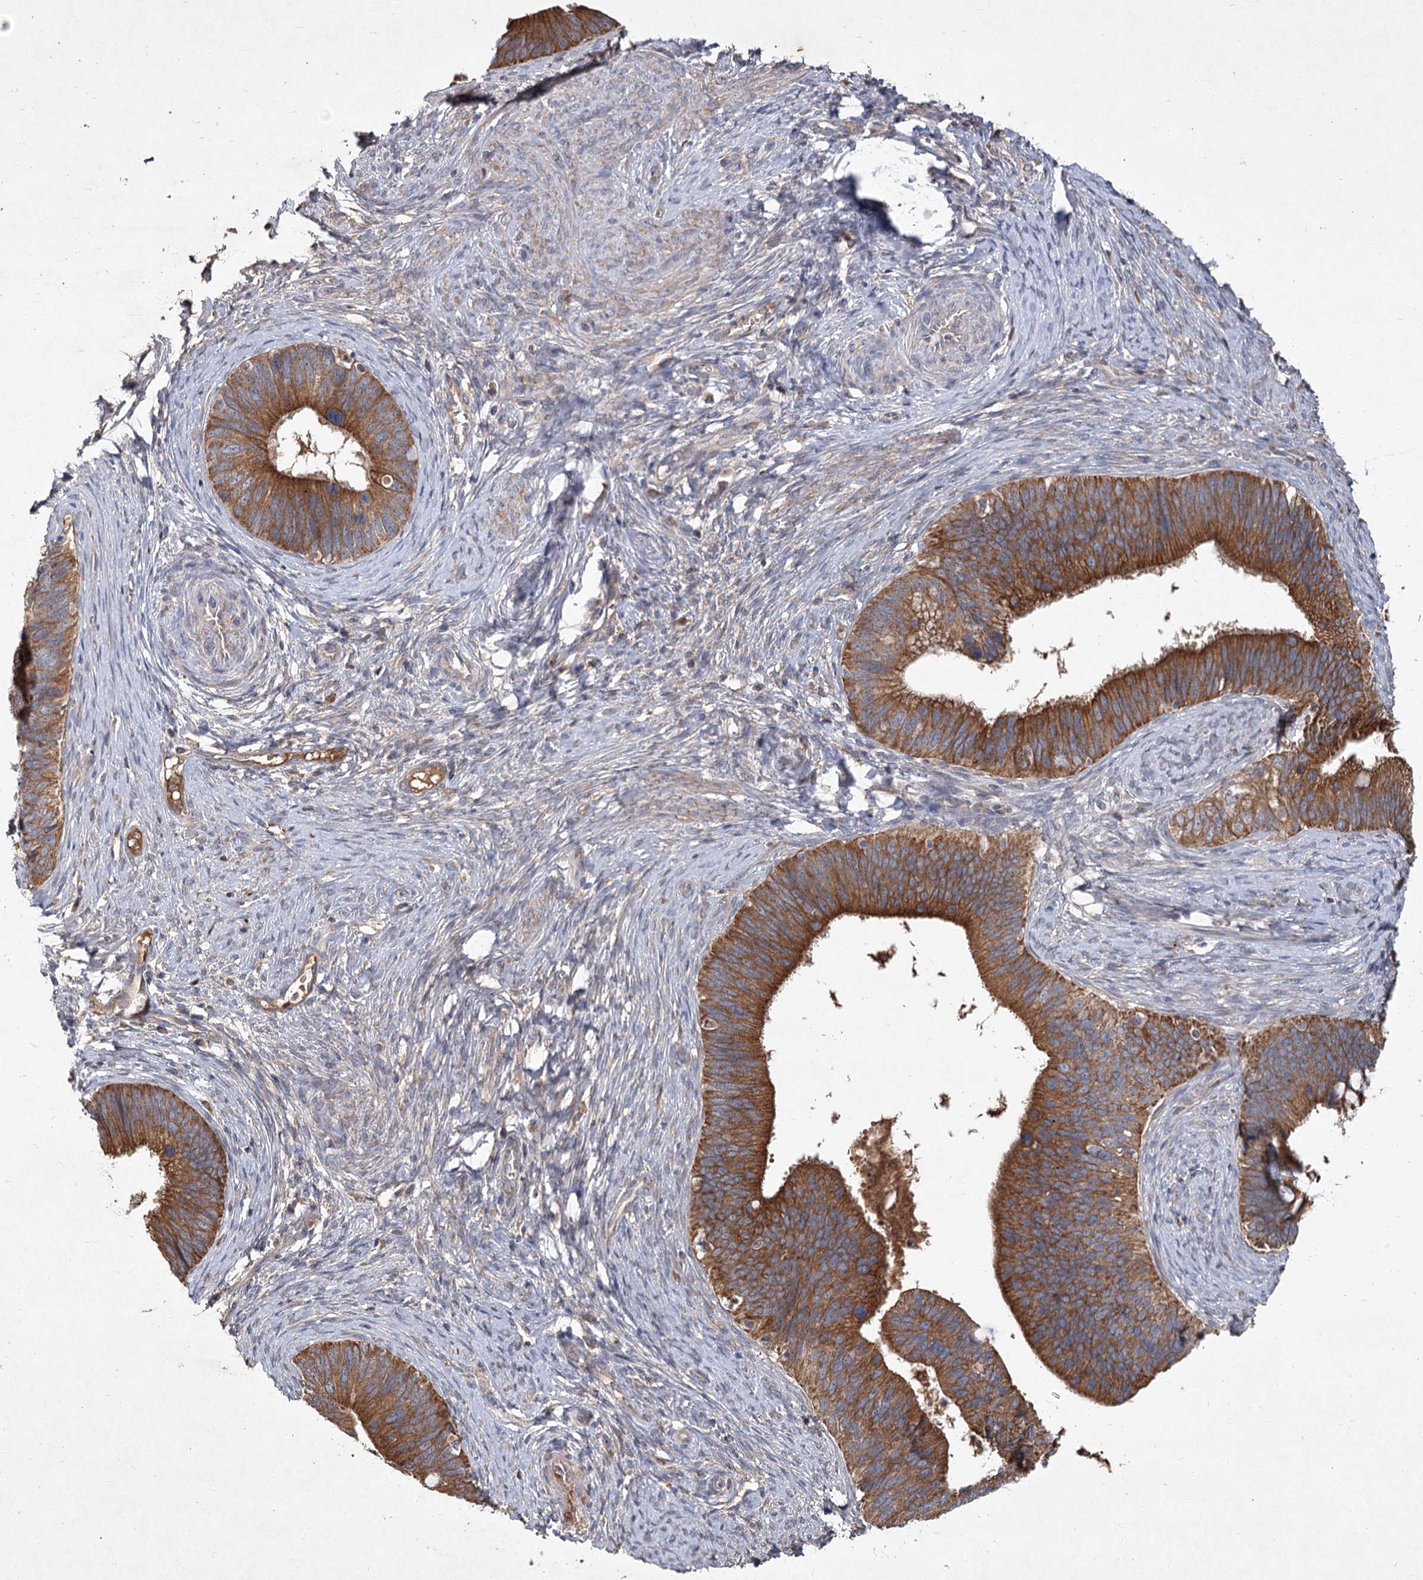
{"staining": {"intensity": "moderate", "quantity": ">75%", "location": "cytoplasmic/membranous"}, "tissue": "cervical cancer", "cell_type": "Tumor cells", "image_type": "cancer", "snomed": [{"axis": "morphology", "description": "Adenocarcinoma, NOS"}, {"axis": "topography", "description": "Cervix"}], "caption": "Cervical cancer was stained to show a protein in brown. There is medium levels of moderate cytoplasmic/membranous expression in approximately >75% of tumor cells. Nuclei are stained in blue.", "gene": "MFN1", "patient": {"sex": "female", "age": 42}}